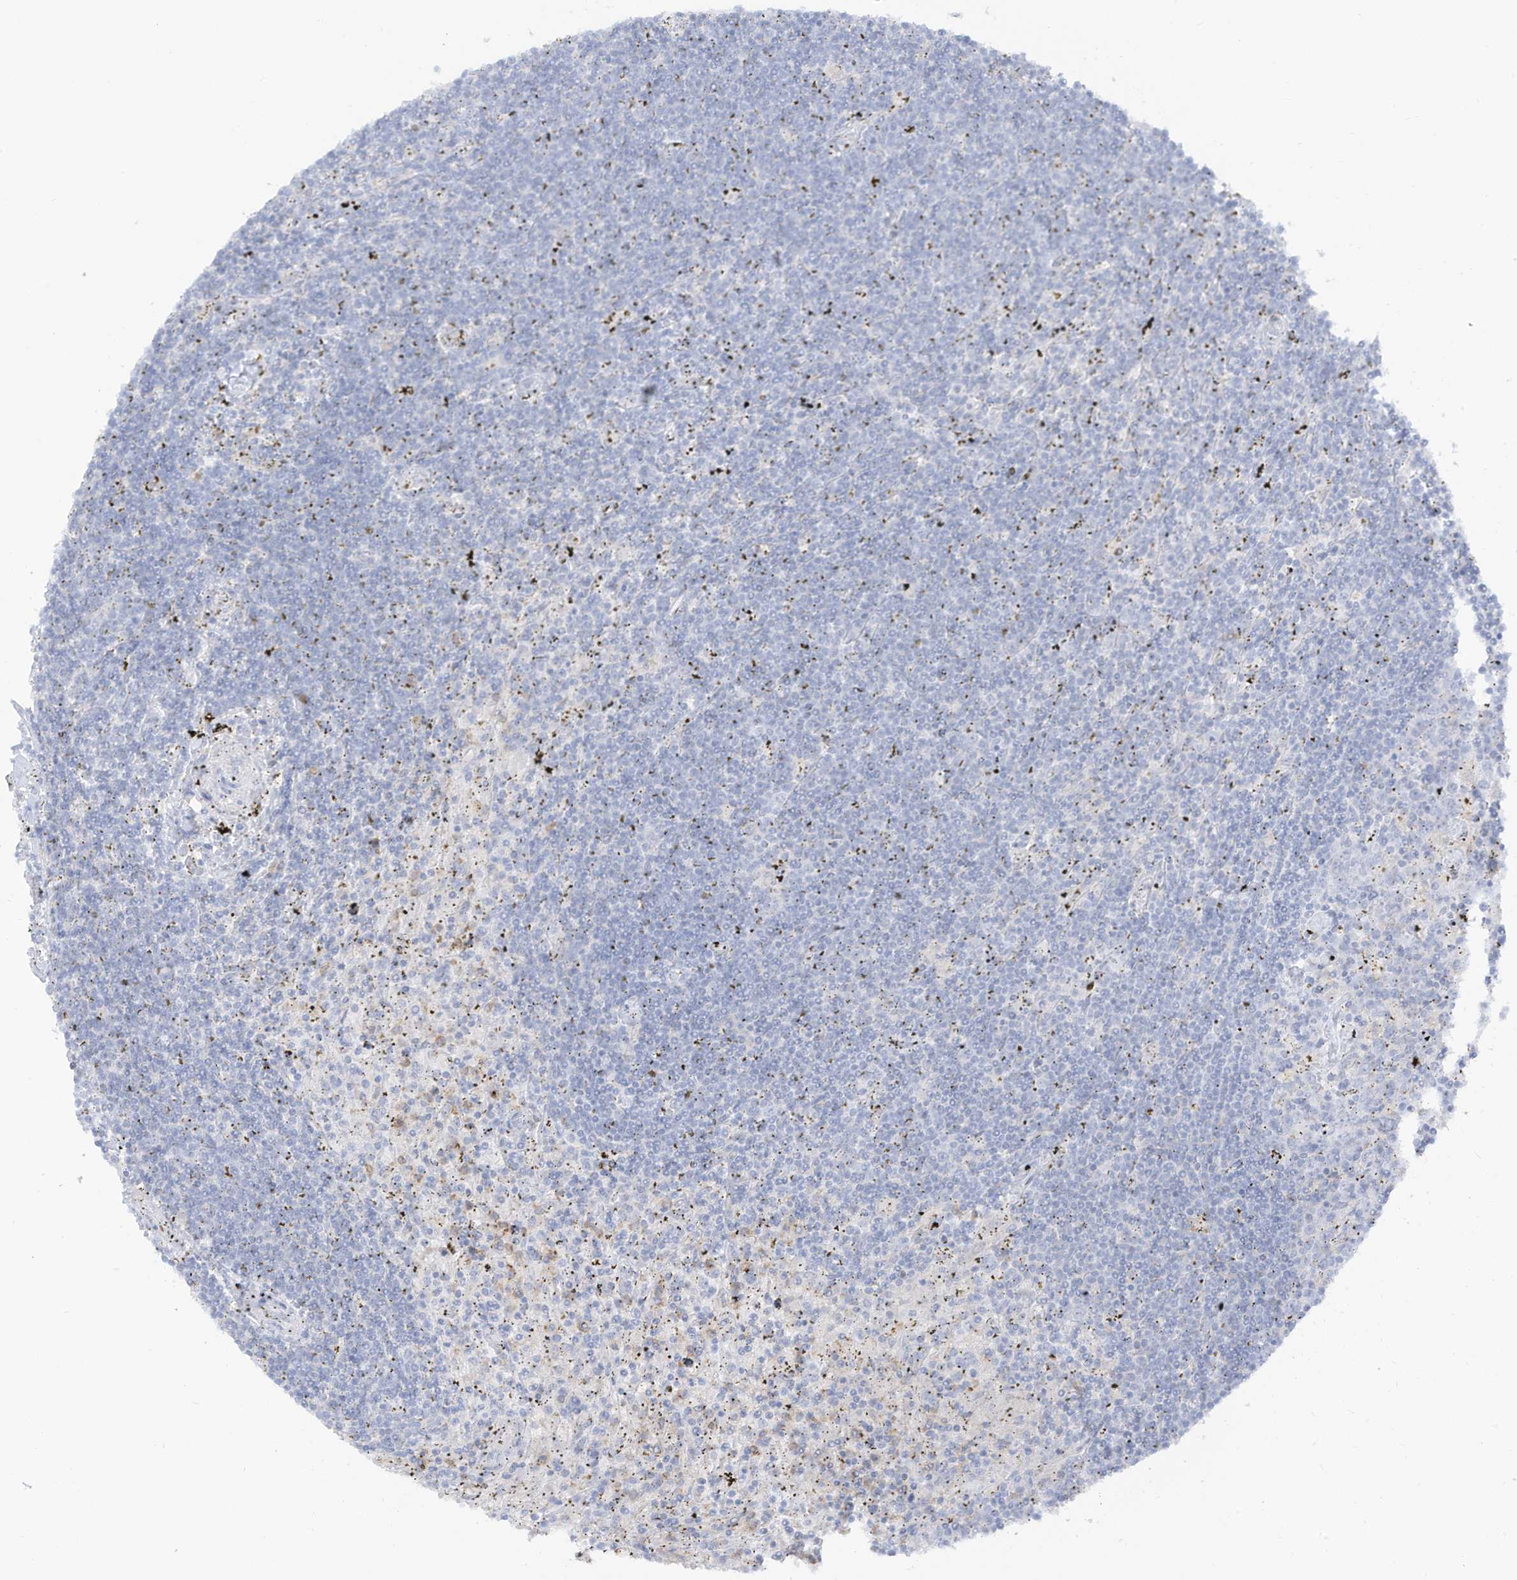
{"staining": {"intensity": "negative", "quantity": "none", "location": "none"}, "tissue": "lymphoma", "cell_type": "Tumor cells", "image_type": "cancer", "snomed": [{"axis": "morphology", "description": "Malignant lymphoma, non-Hodgkin's type, Low grade"}, {"axis": "topography", "description": "Spleen"}], "caption": "Immunohistochemistry histopathology image of neoplastic tissue: lymphoma stained with DAB (3,3'-diaminobenzidine) displays no significant protein expression in tumor cells.", "gene": "HSD17B13", "patient": {"sex": "male", "age": 76}}